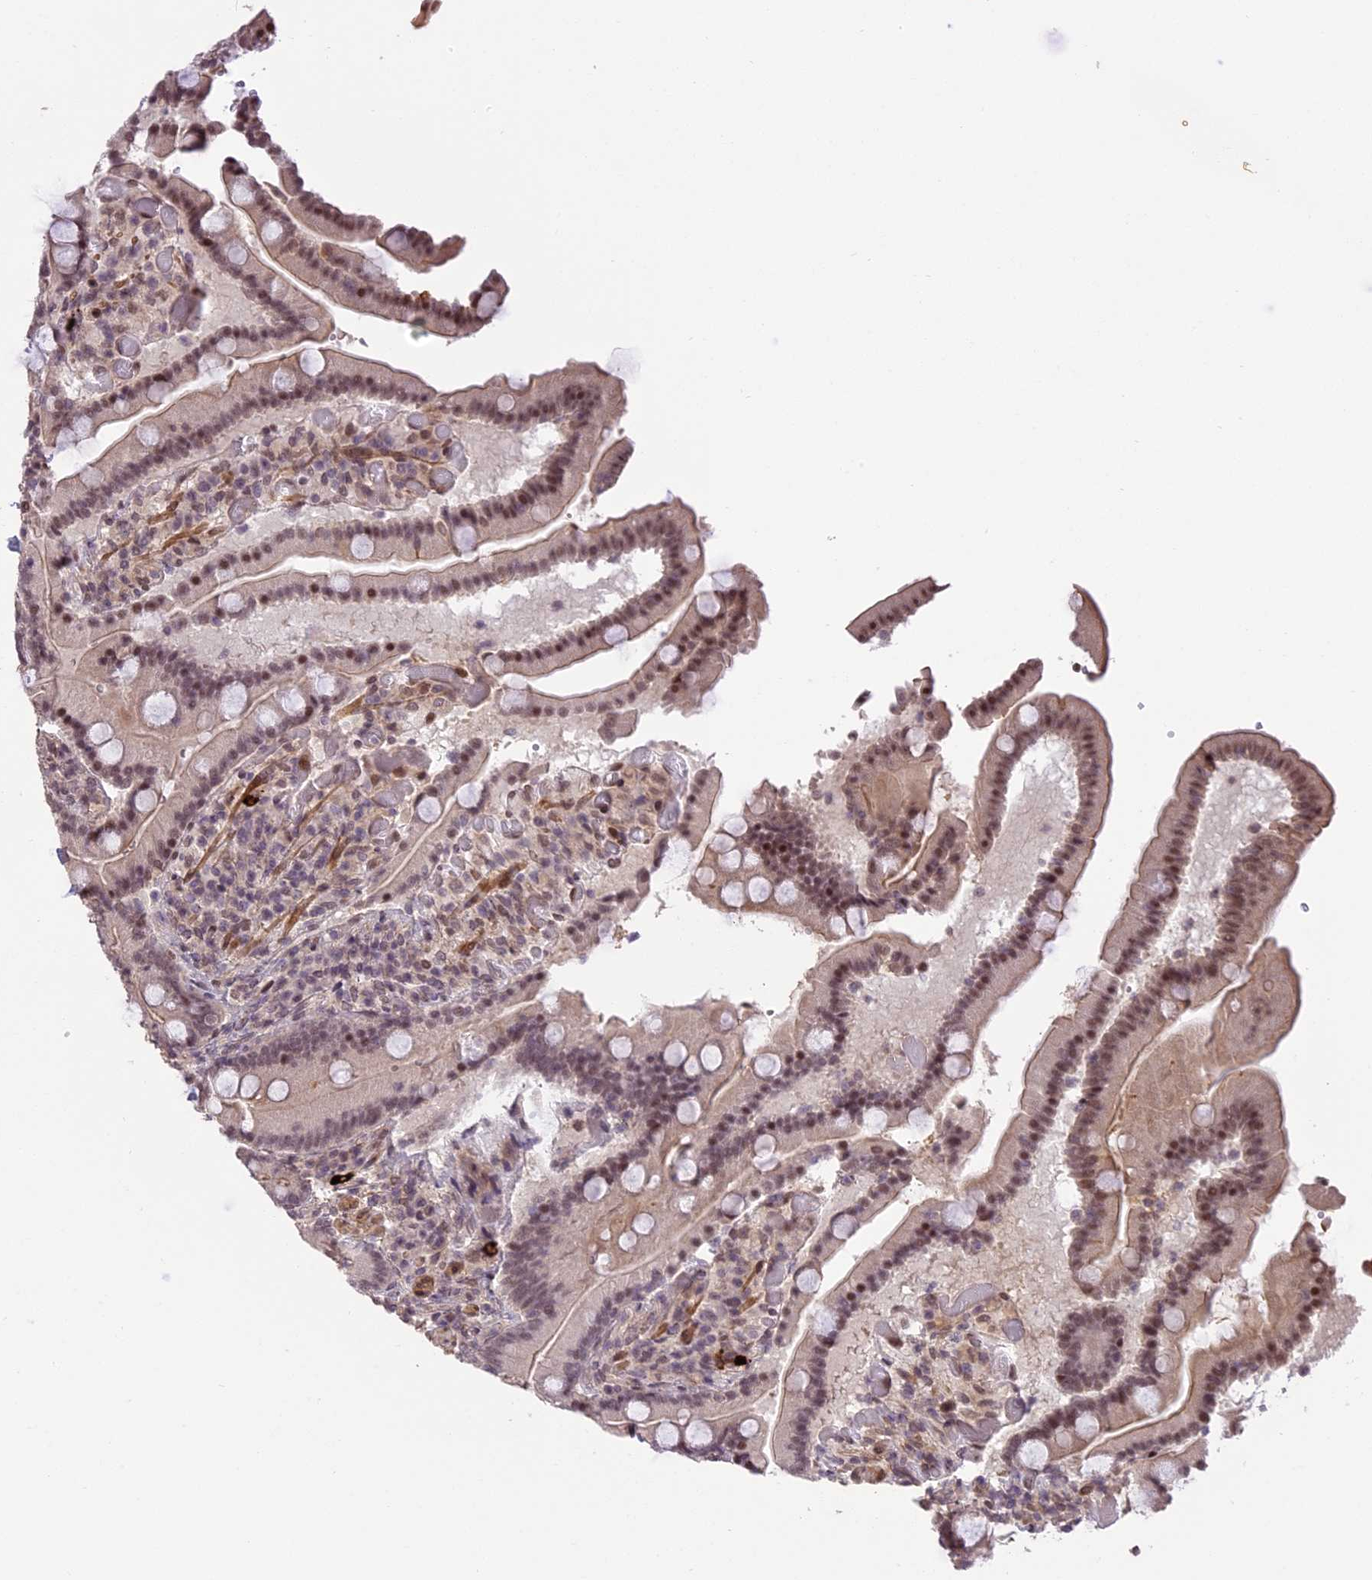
{"staining": {"intensity": "weak", "quantity": "<25%", "location": "nuclear"}, "tissue": "duodenum", "cell_type": "Glandular cells", "image_type": "normal", "snomed": [{"axis": "morphology", "description": "Normal tissue, NOS"}, {"axis": "topography", "description": "Duodenum"}], "caption": "The immunohistochemistry photomicrograph has no significant staining in glandular cells of duodenum. Nuclei are stained in blue.", "gene": "PRELID2", "patient": {"sex": "female", "age": 62}}